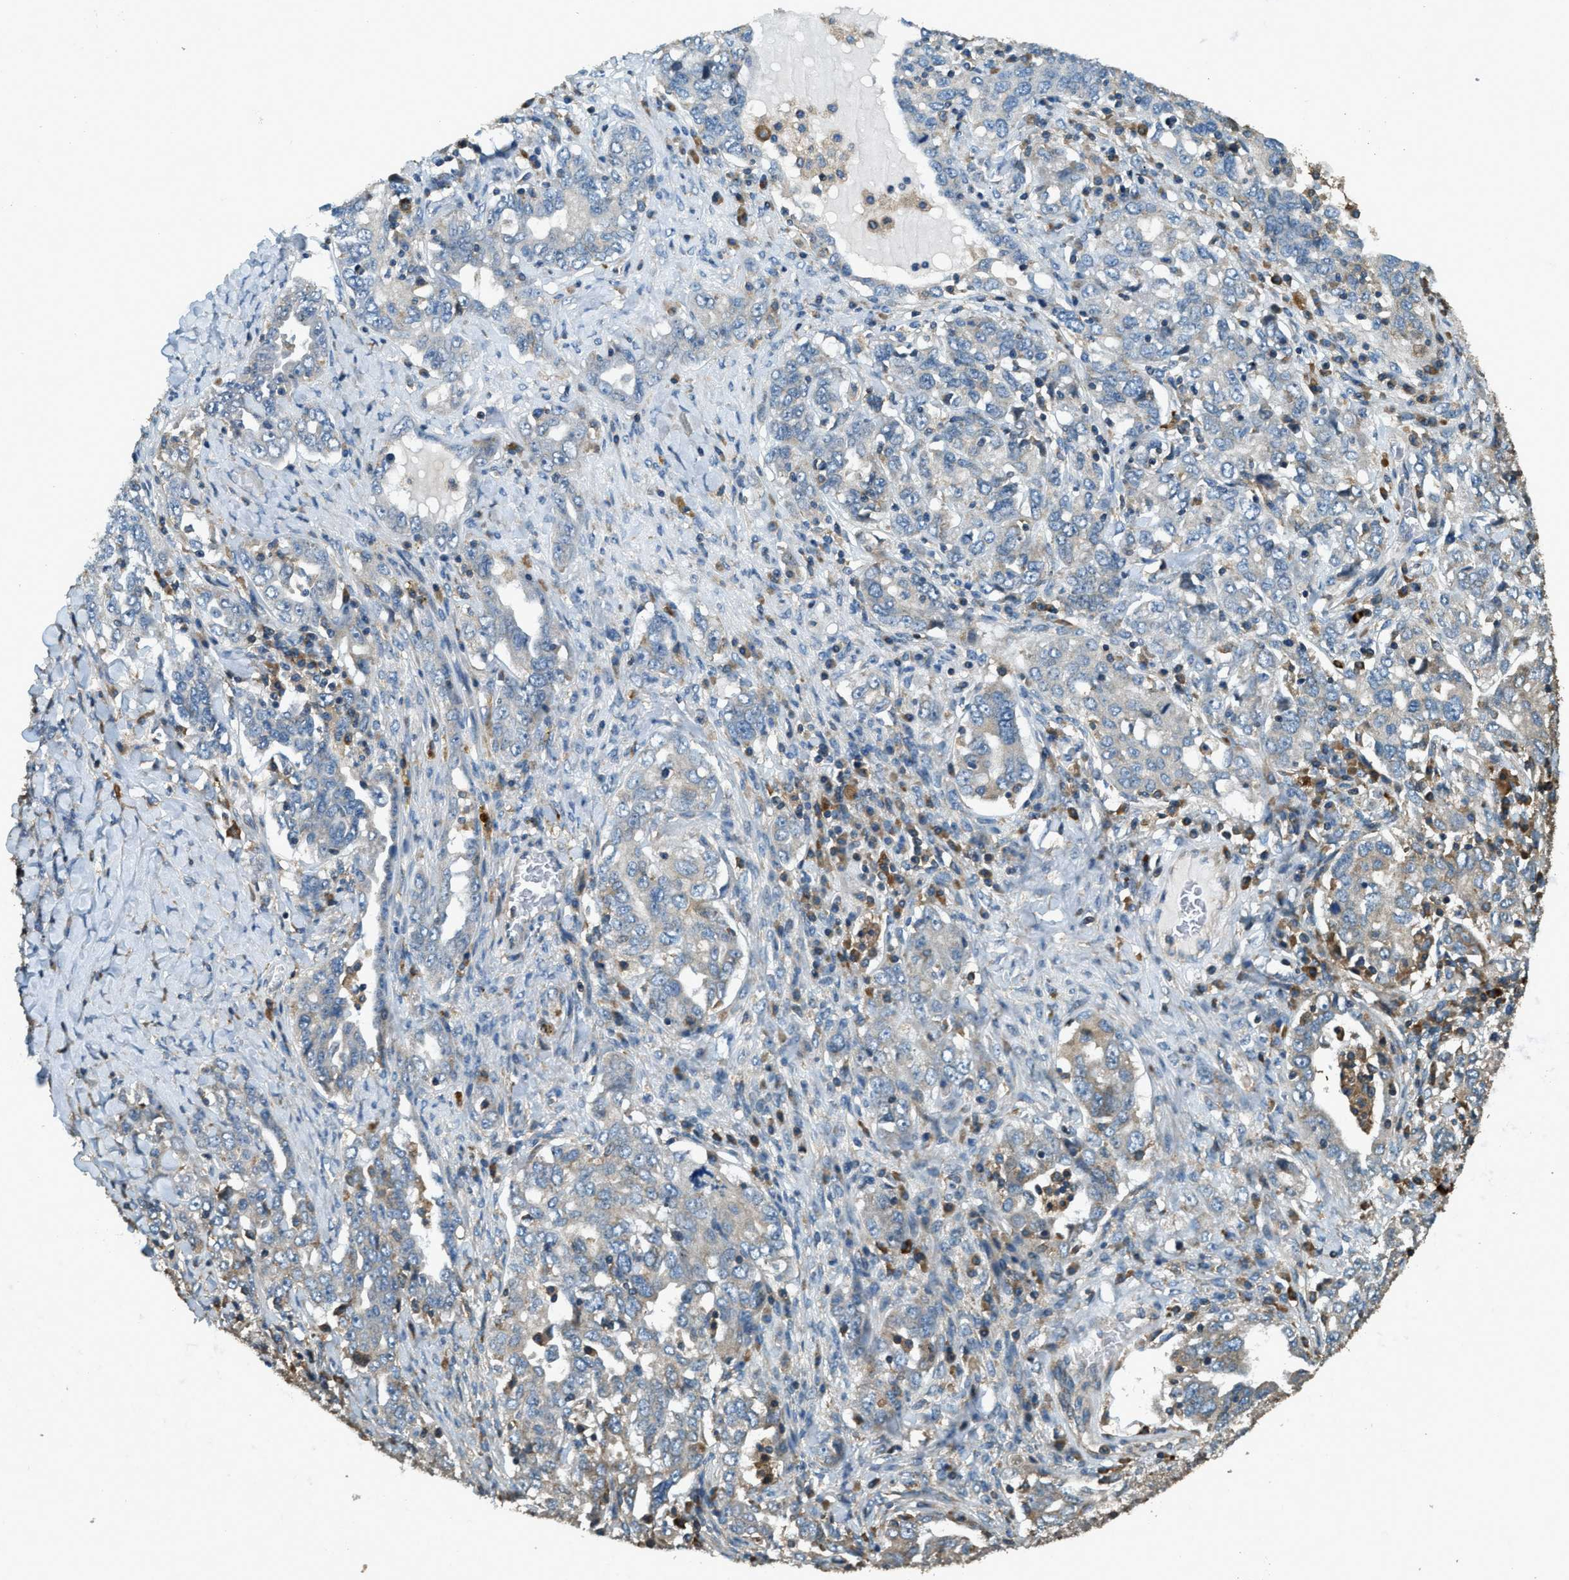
{"staining": {"intensity": "weak", "quantity": "<25%", "location": "cytoplasmic/membranous"}, "tissue": "ovarian cancer", "cell_type": "Tumor cells", "image_type": "cancer", "snomed": [{"axis": "morphology", "description": "Carcinoma, endometroid"}, {"axis": "topography", "description": "Ovary"}], "caption": "High magnification brightfield microscopy of ovarian endometroid carcinoma stained with DAB (3,3'-diaminobenzidine) (brown) and counterstained with hematoxylin (blue): tumor cells show no significant positivity.", "gene": "ERGIC1", "patient": {"sex": "female", "age": 62}}